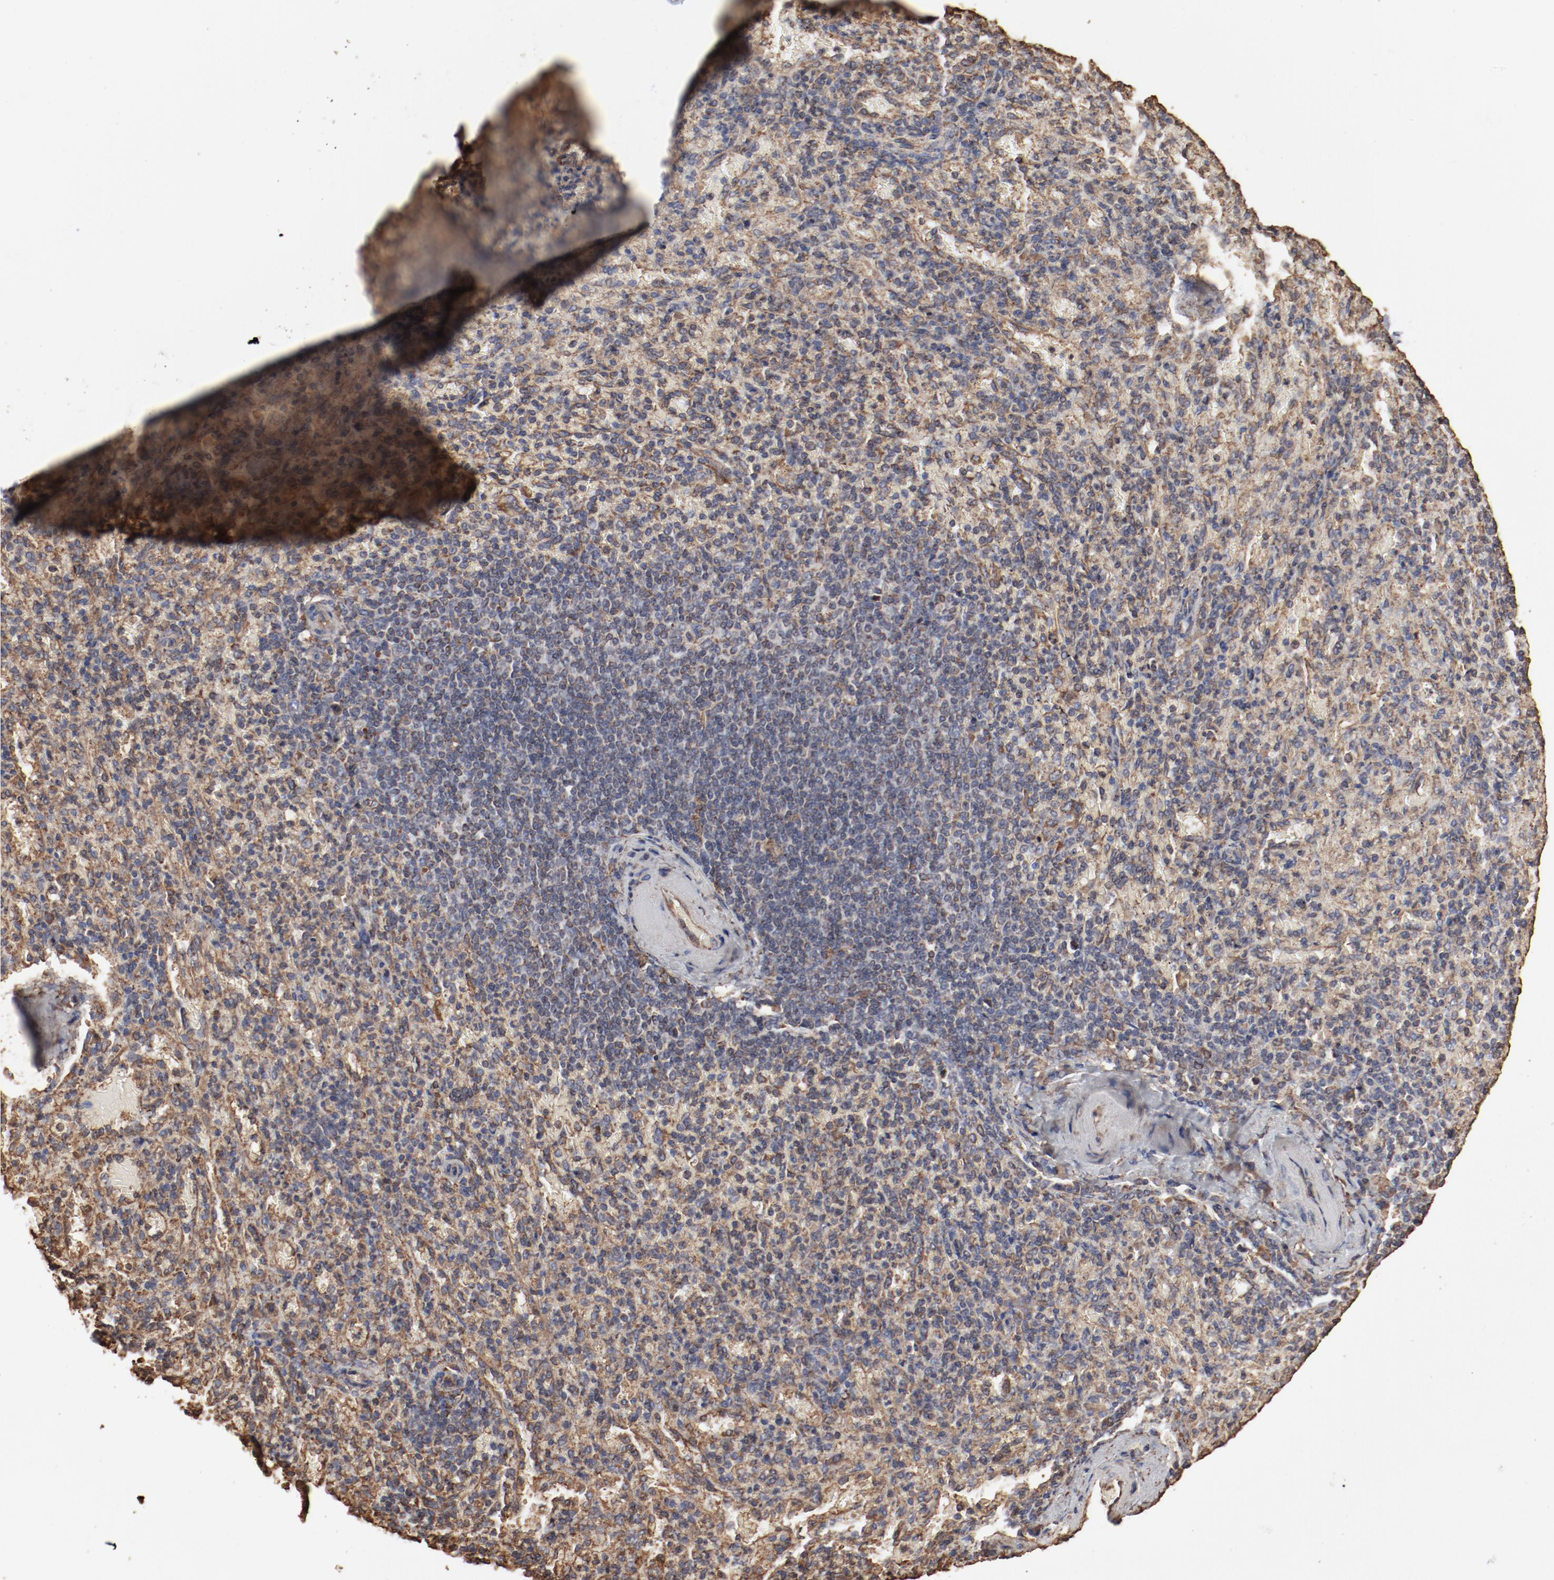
{"staining": {"intensity": "weak", "quantity": "<25%", "location": "cytoplasmic/membranous"}, "tissue": "spleen", "cell_type": "Cells in red pulp", "image_type": "normal", "snomed": [{"axis": "morphology", "description": "Normal tissue, NOS"}, {"axis": "topography", "description": "Spleen"}], "caption": "Immunohistochemistry (IHC) of normal spleen reveals no staining in cells in red pulp.", "gene": "PDIA3", "patient": {"sex": "female", "age": 43}}